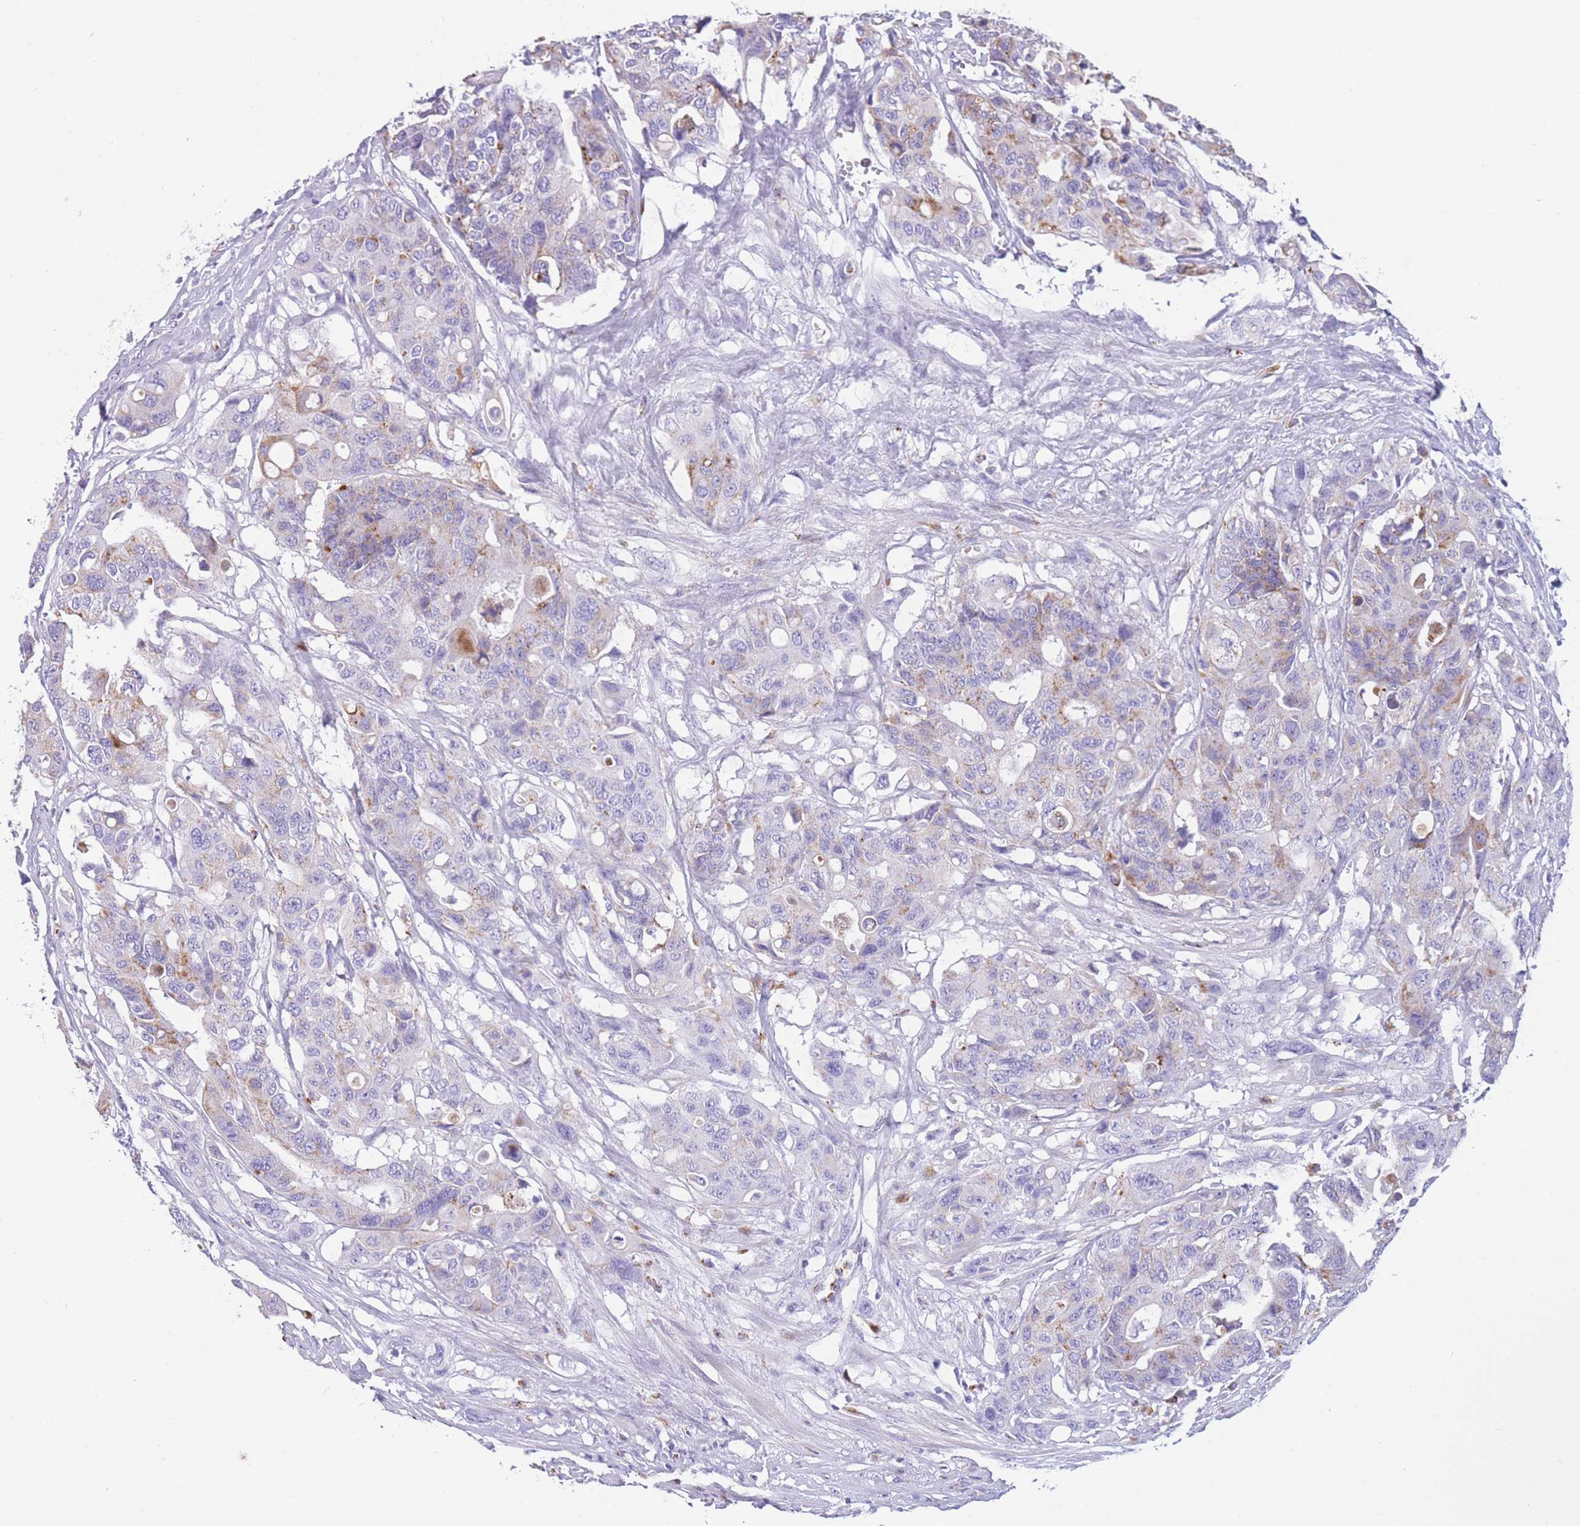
{"staining": {"intensity": "moderate", "quantity": "<25%", "location": "cytoplasmic/membranous"}, "tissue": "colorectal cancer", "cell_type": "Tumor cells", "image_type": "cancer", "snomed": [{"axis": "morphology", "description": "Adenocarcinoma, NOS"}, {"axis": "topography", "description": "Colon"}], "caption": "DAB (3,3'-diaminobenzidine) immunohistochemical staining of human colorectal adenocarcinoma shows moderate cytoplasmic/membranous protein positivity in approximately <25% of tumor cells. (Brightfield microscopy of DAB IHC at high magnification).", "gene": "PLBD1", "patient": {"sex": "male", "age": 77}}